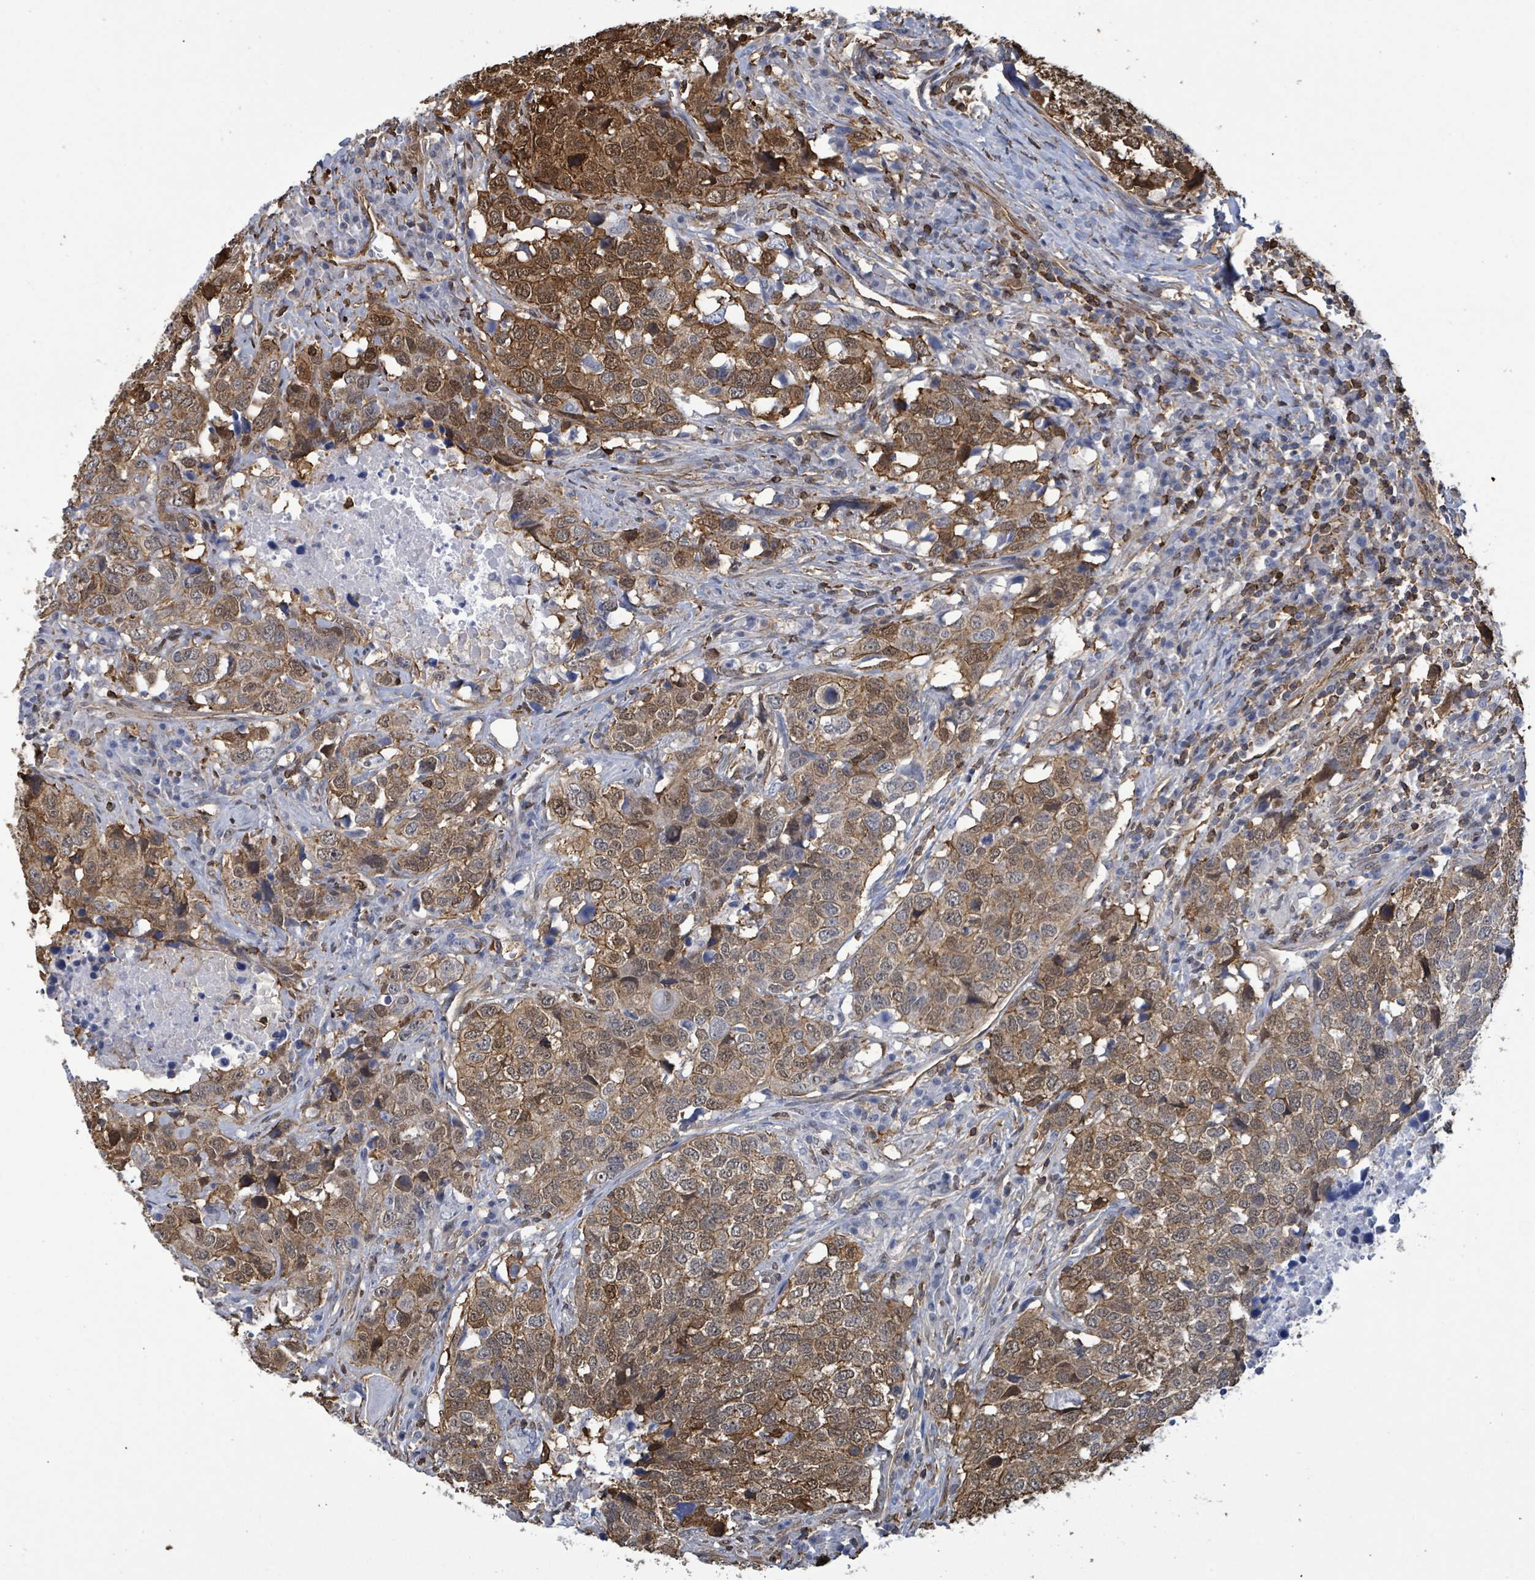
{"staining": {"intensity": "moderate", "quantity": ">75%", "location": "cytoplasmic/membranous"}, "tissue": "head and neck cancer", "cell_type": "Tumor cells", "image_type": "cancer", "snomed": [{"axis": "morphology", "description": "Normal tissue, NOS"}, {"axis": "morphology", "description": "Squamous cell carcinoma, NOS"}, {"axis": "topography", "description": "Skeletal muscle"}, {"axis": "topography", "description": "Vascular tissue"}, {"axis": "topography", "description": "Peripheral nerve tissue"}, {"axis": "topography", "description": "Head-Neck"}], "caption": "Immunohistochemical staining of human squamous cell carcinoma (head and neck) shows medium levels of moderate cytoplasmic/membranous protein staining in about >75% of tumor cells.", "gene": "PRKRIP1", "patient": {"sex": "male", "age": 66}}